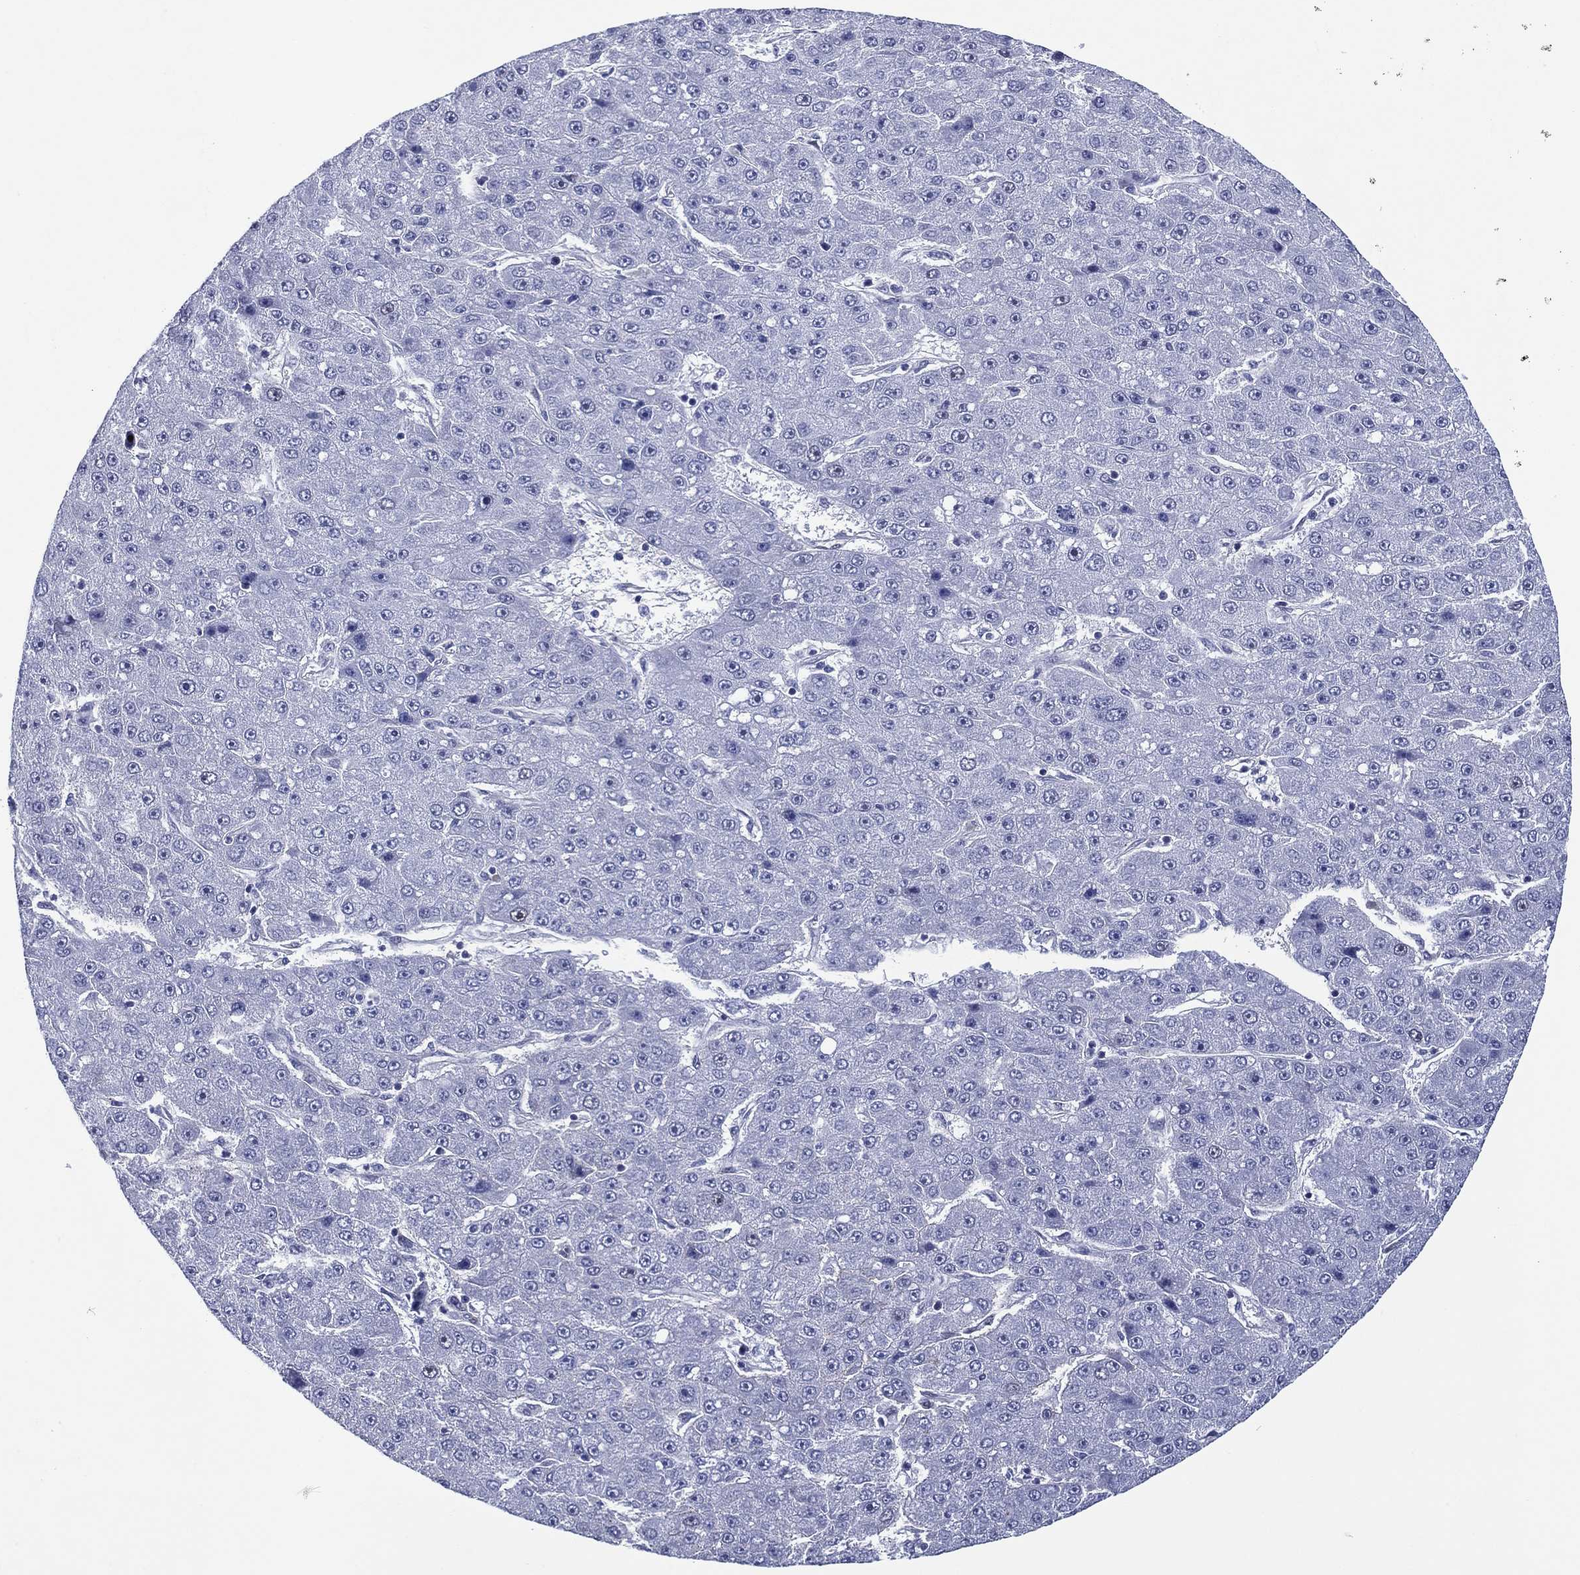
{"staining": {"intensity": "negative", "quantity": "none", "location": "none"}, "tissue": "liver cancer", "cell_type": "Tumor cells", "image_type": "cancer", "snomed": [{"axis": "morphology", "description": "Carcinoma, Hepatocellular, NOS"}, {"axis": "topography", "description": "Liver"}], "caption": "Liver hepatocellular carcinoma stained for a protein using IHC displays no expression tumor cells.", "gene": "GATA6", "patient": {"sex": "male", "age": 67}}